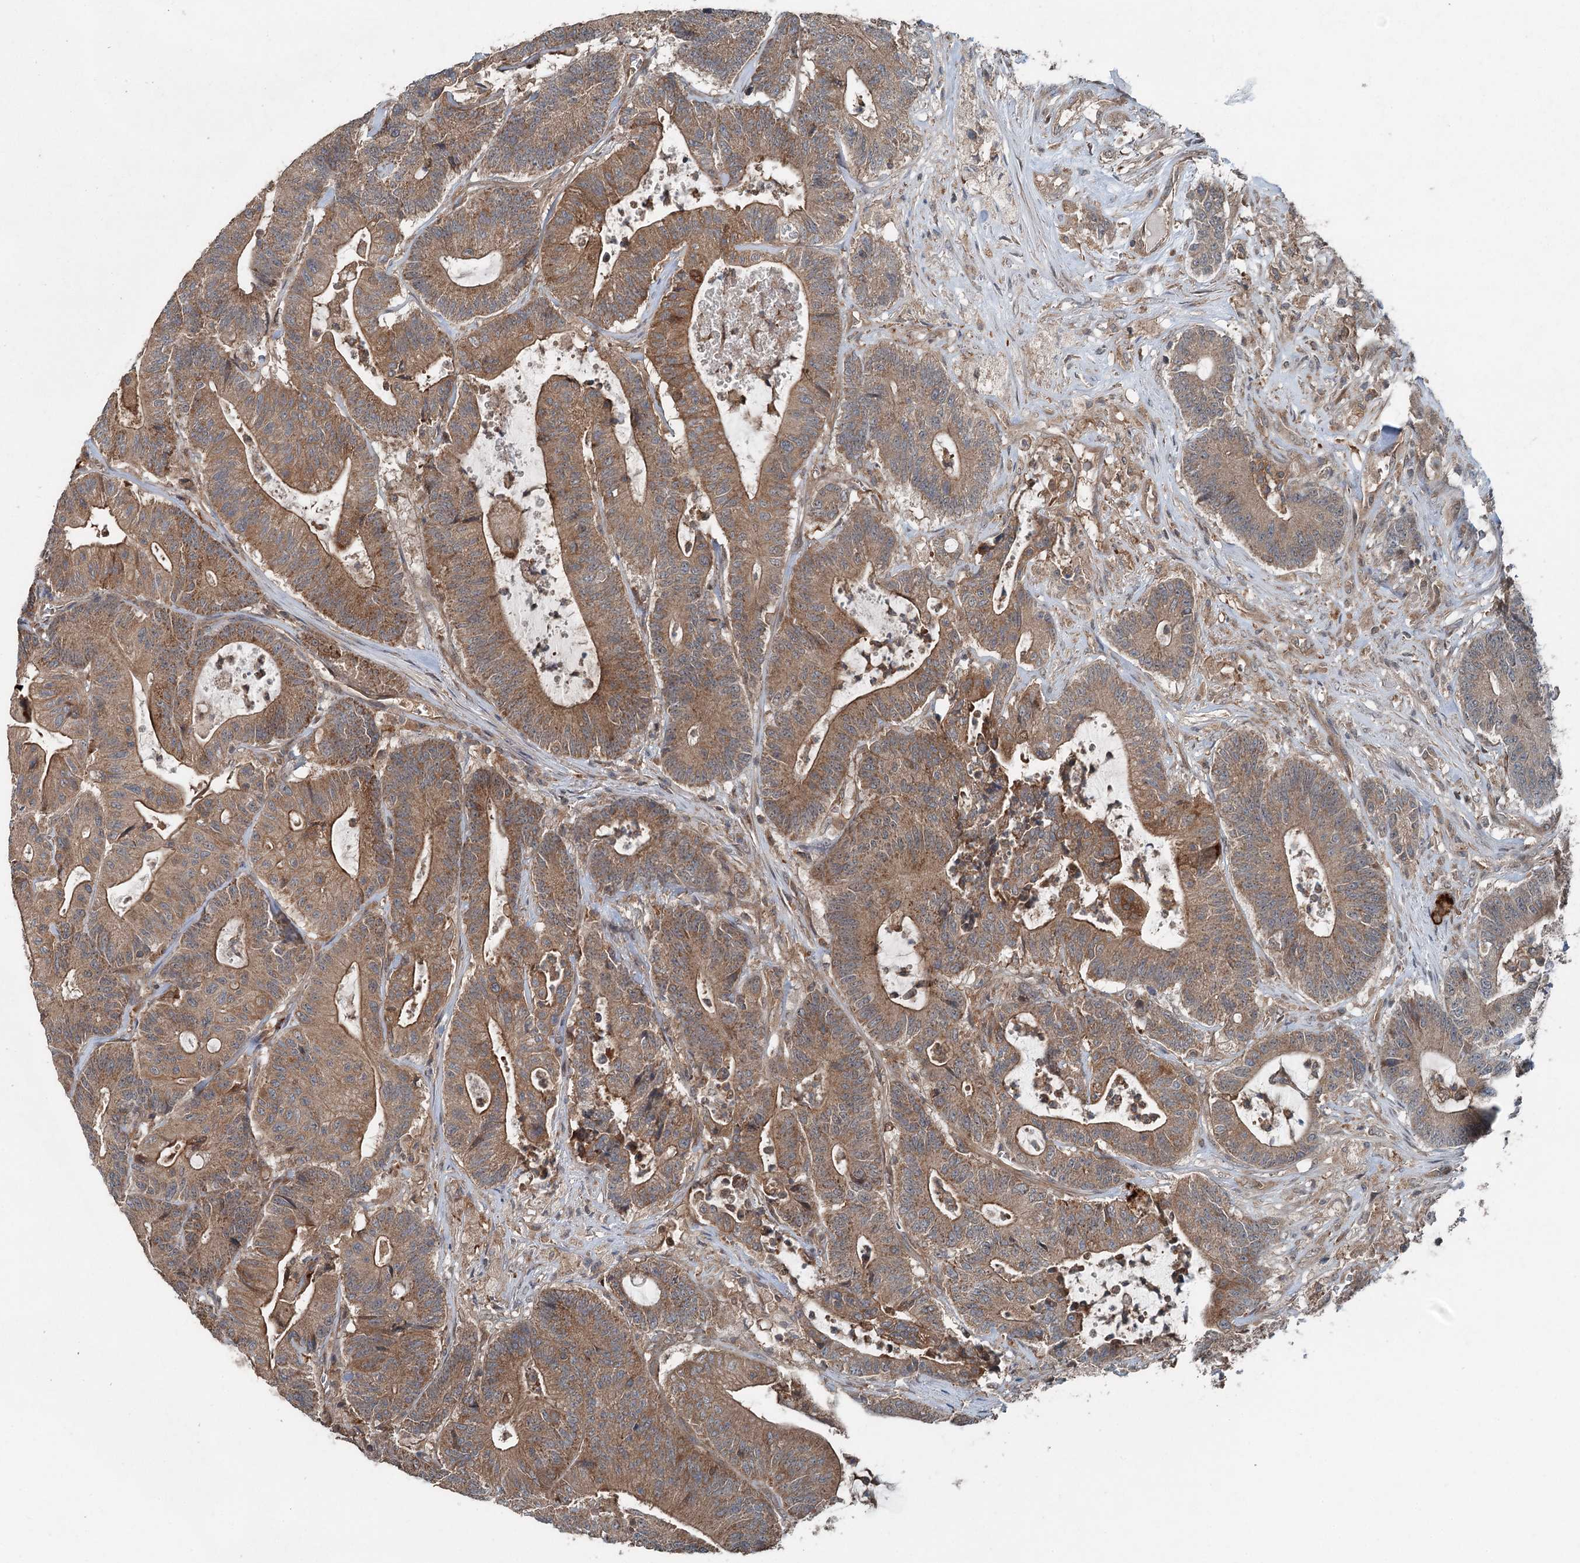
{"staining": {"intensity": "moderate", "quantity": ">75%", "location": "cytoplasmic/membranous"}, "tissue": "colorectal cancer", "cell_type": "Tumor cells", "image_type": "cancer", "snomed": [{"axis": "morphology", "description": "Adenocarcinoma, NOS"}, {"axis": "topography", "description": "Colon"}], "caption": "The micrograph displays immunohistochemical staining of colorectal cancer. There is moderate cytoplasmic/membranous positivity is appreciated in approximately >75% of tumor cells.", "gene": "SKIC3", "patient": {"sex": "female", "age": 84}}